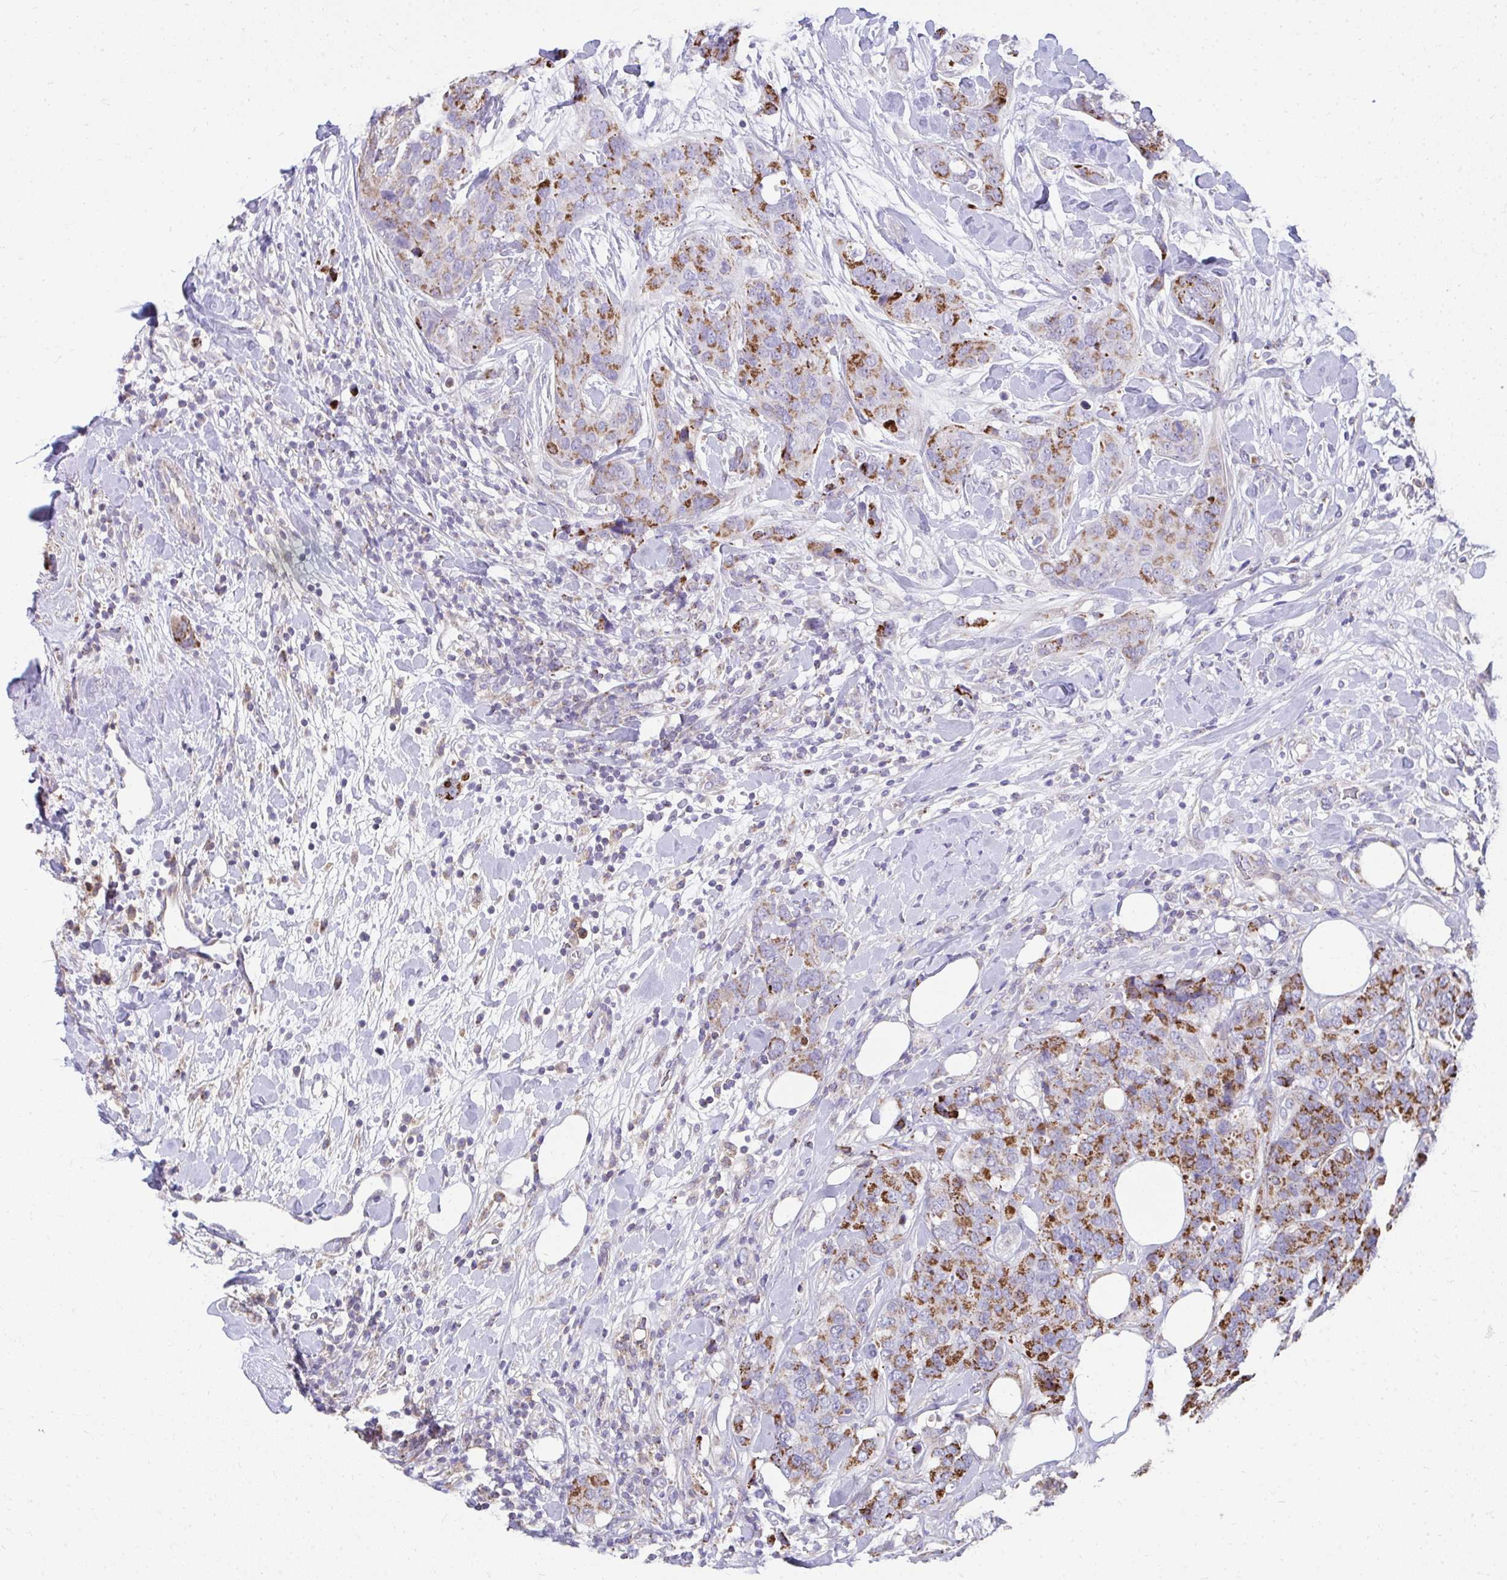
{"staining": {"intensity": "strong", "quantity": "25%-75%", "location": "cytoplasmic/membranous"}, "tissue": "breast cancer", "cell_type": "Tumor cells", "image_type": "cancer", "snomed": [{"axis": "morphology", "description": "Lobular carcinoma"}, {"axis": "topography", "description": "Breast"}], "caption": "Breast cancer was stained to show a protein in brown. There is high levels of strong cytoplasmic/membranous staining in approximately 25%-75% of tumor cells.", "gene": "PRRG3", "patient": {"sex": "female", "age": 59}}